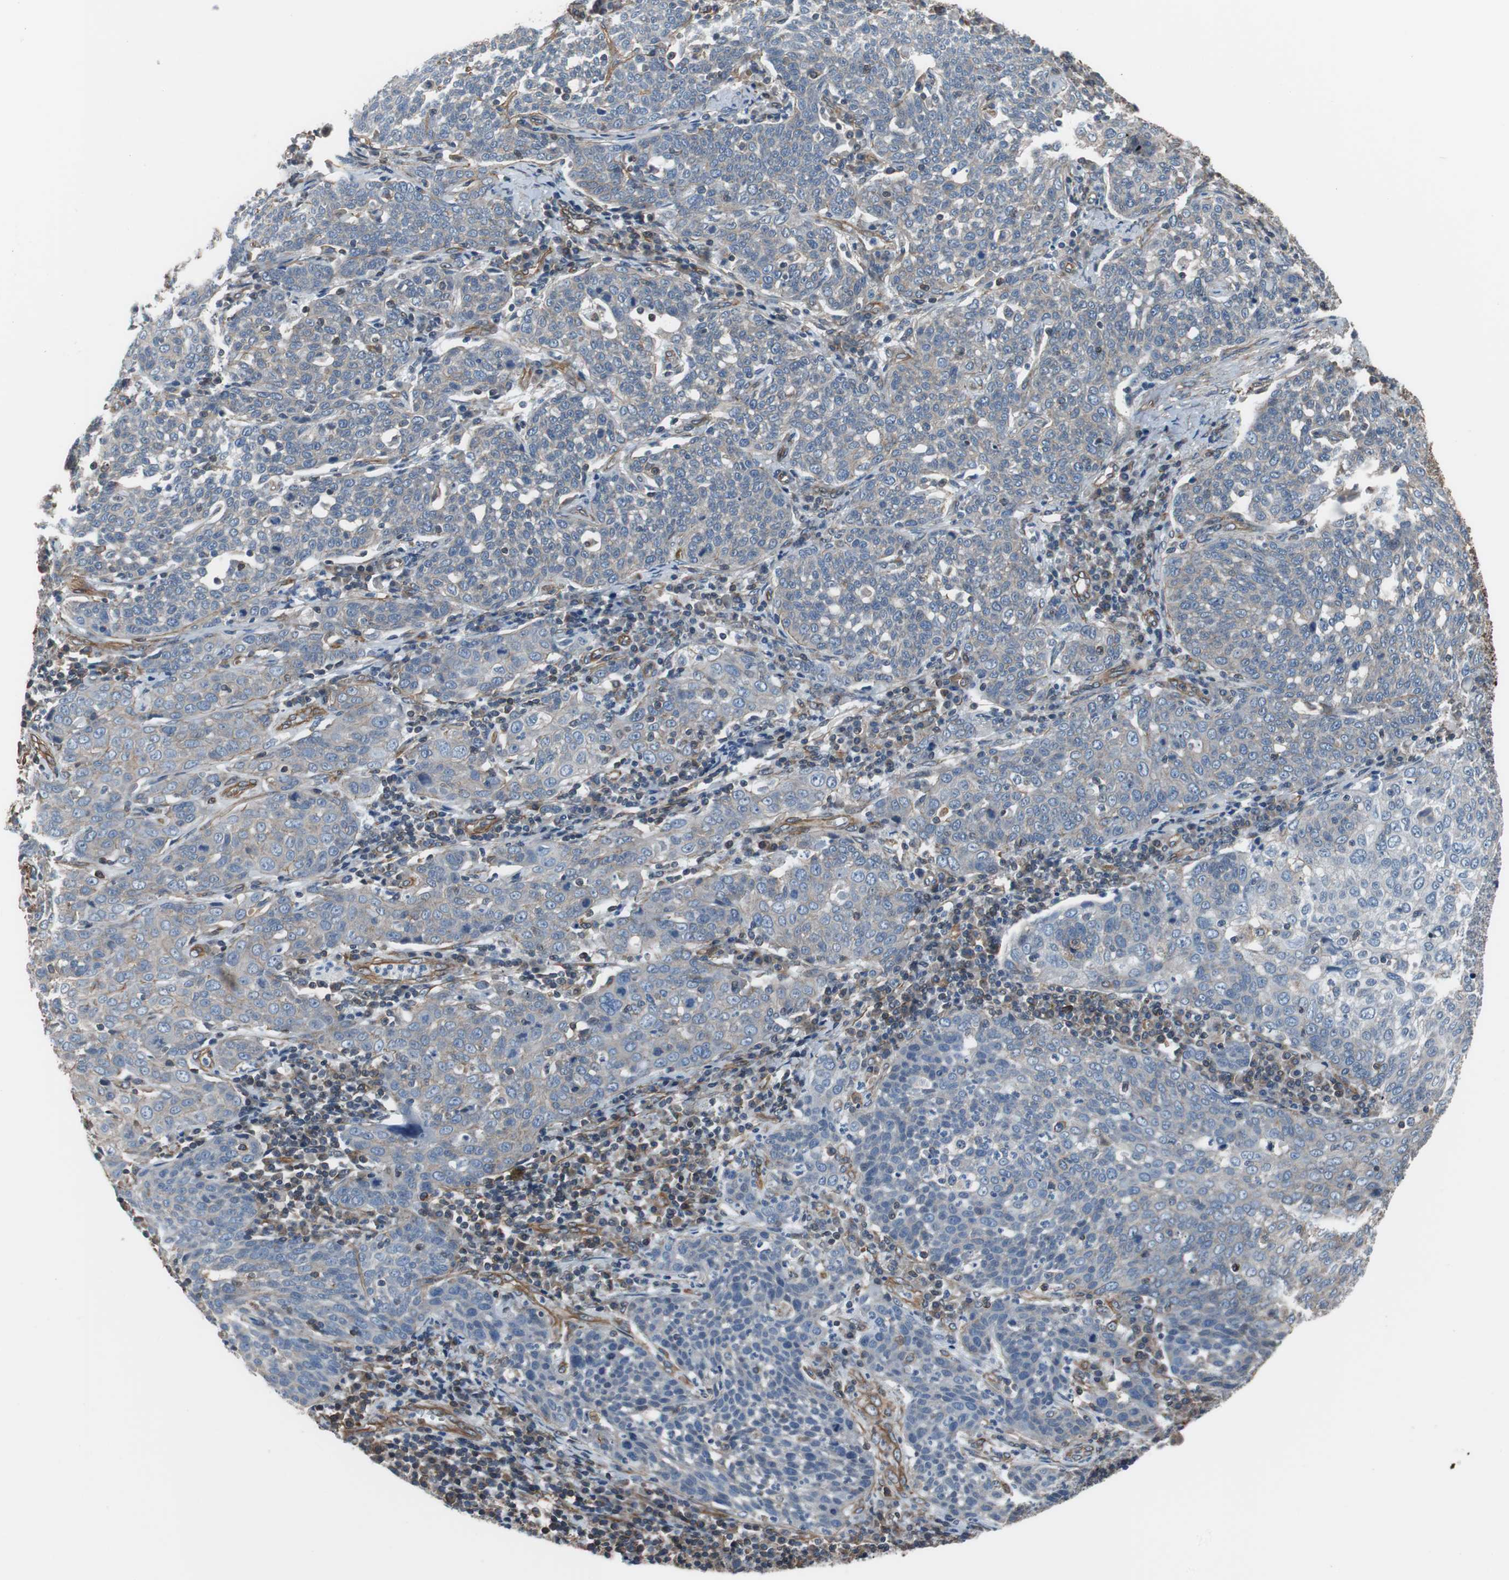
{"staining": {"intensity": "negative", "quantity": "none", "location": "none"}, "tissue": "cervical cancer", "cell_type": "Tumor cells", "image_type": "cancer", "snomed": [{"axis": "morphology", "description": "Squamous cell carcinoma, NOS"}, {"axis": "topography", "description": "Cervix"}], "caption": "High magnification brightfield microscopy of squamous cell carcinoma (cervical) stained with DAB (brown) and counterstained with hematoxylin (blue): tumor cells show no significant positivity. (Brightfield microscopy of DAB (3,3'-diaminobenzidine) immunohistochemistry (IHC) at high magnification).", "gene": "KIF3B", "patient": {"sex": "female", "age": 34}}